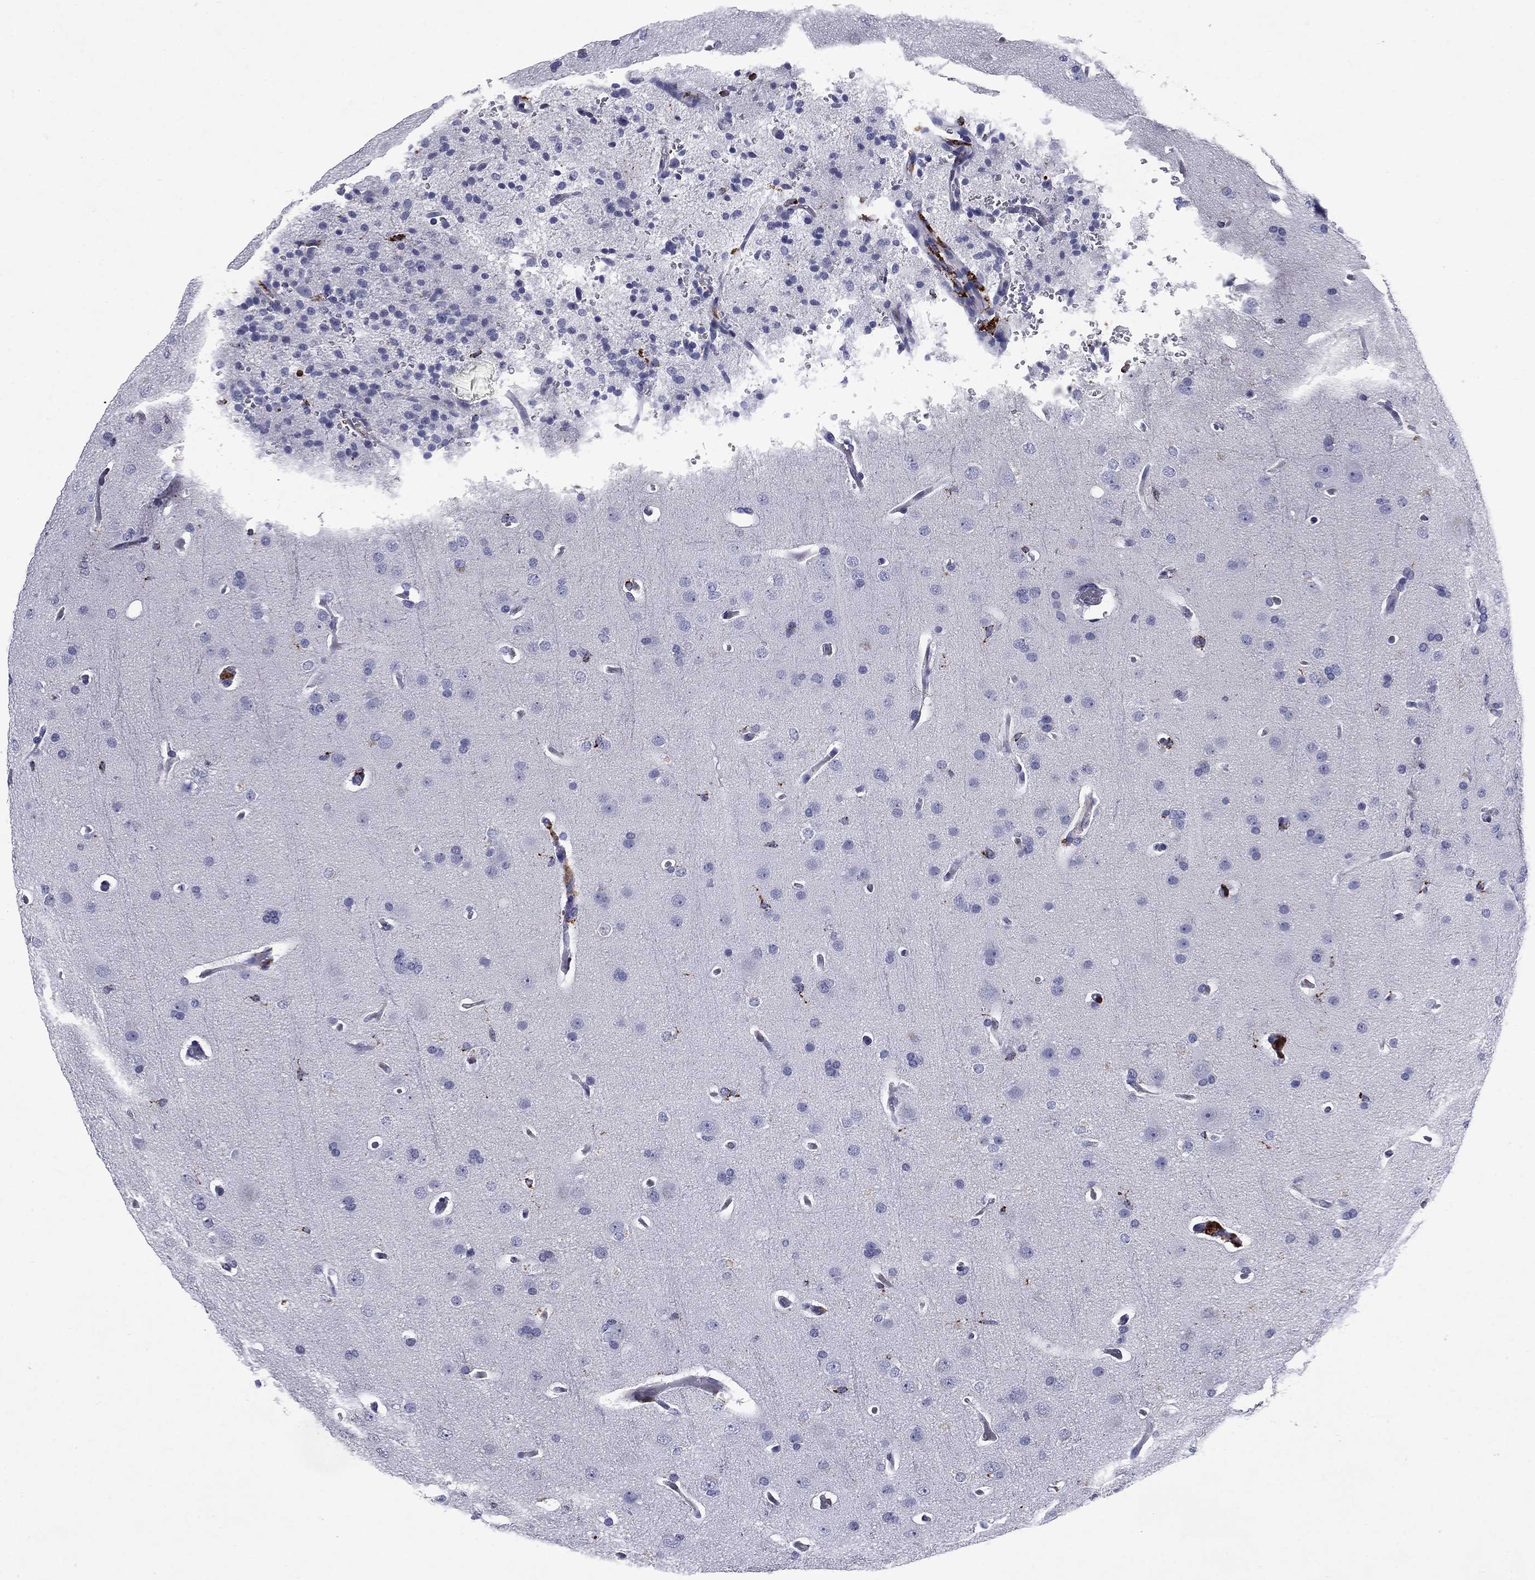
{"staining": {"intensity": "negative", "quantity": "none", "location": "none"}, "tissue": "glioma", "cell_type": "Tumor cells", "image_type": "cancer", "snomed": [{"axis": "morphology", "description": "Glioma, malignant, Low grade"}, {"axis": "topography", "description": "Brain"}], "caption": "Human low-grade glioma (malignant) stained for a protein using immunohistochemistry reveals no expression in tumor cells.", "gene": "MADCAM1", "patient": {"sex": "male", "age": 41}}